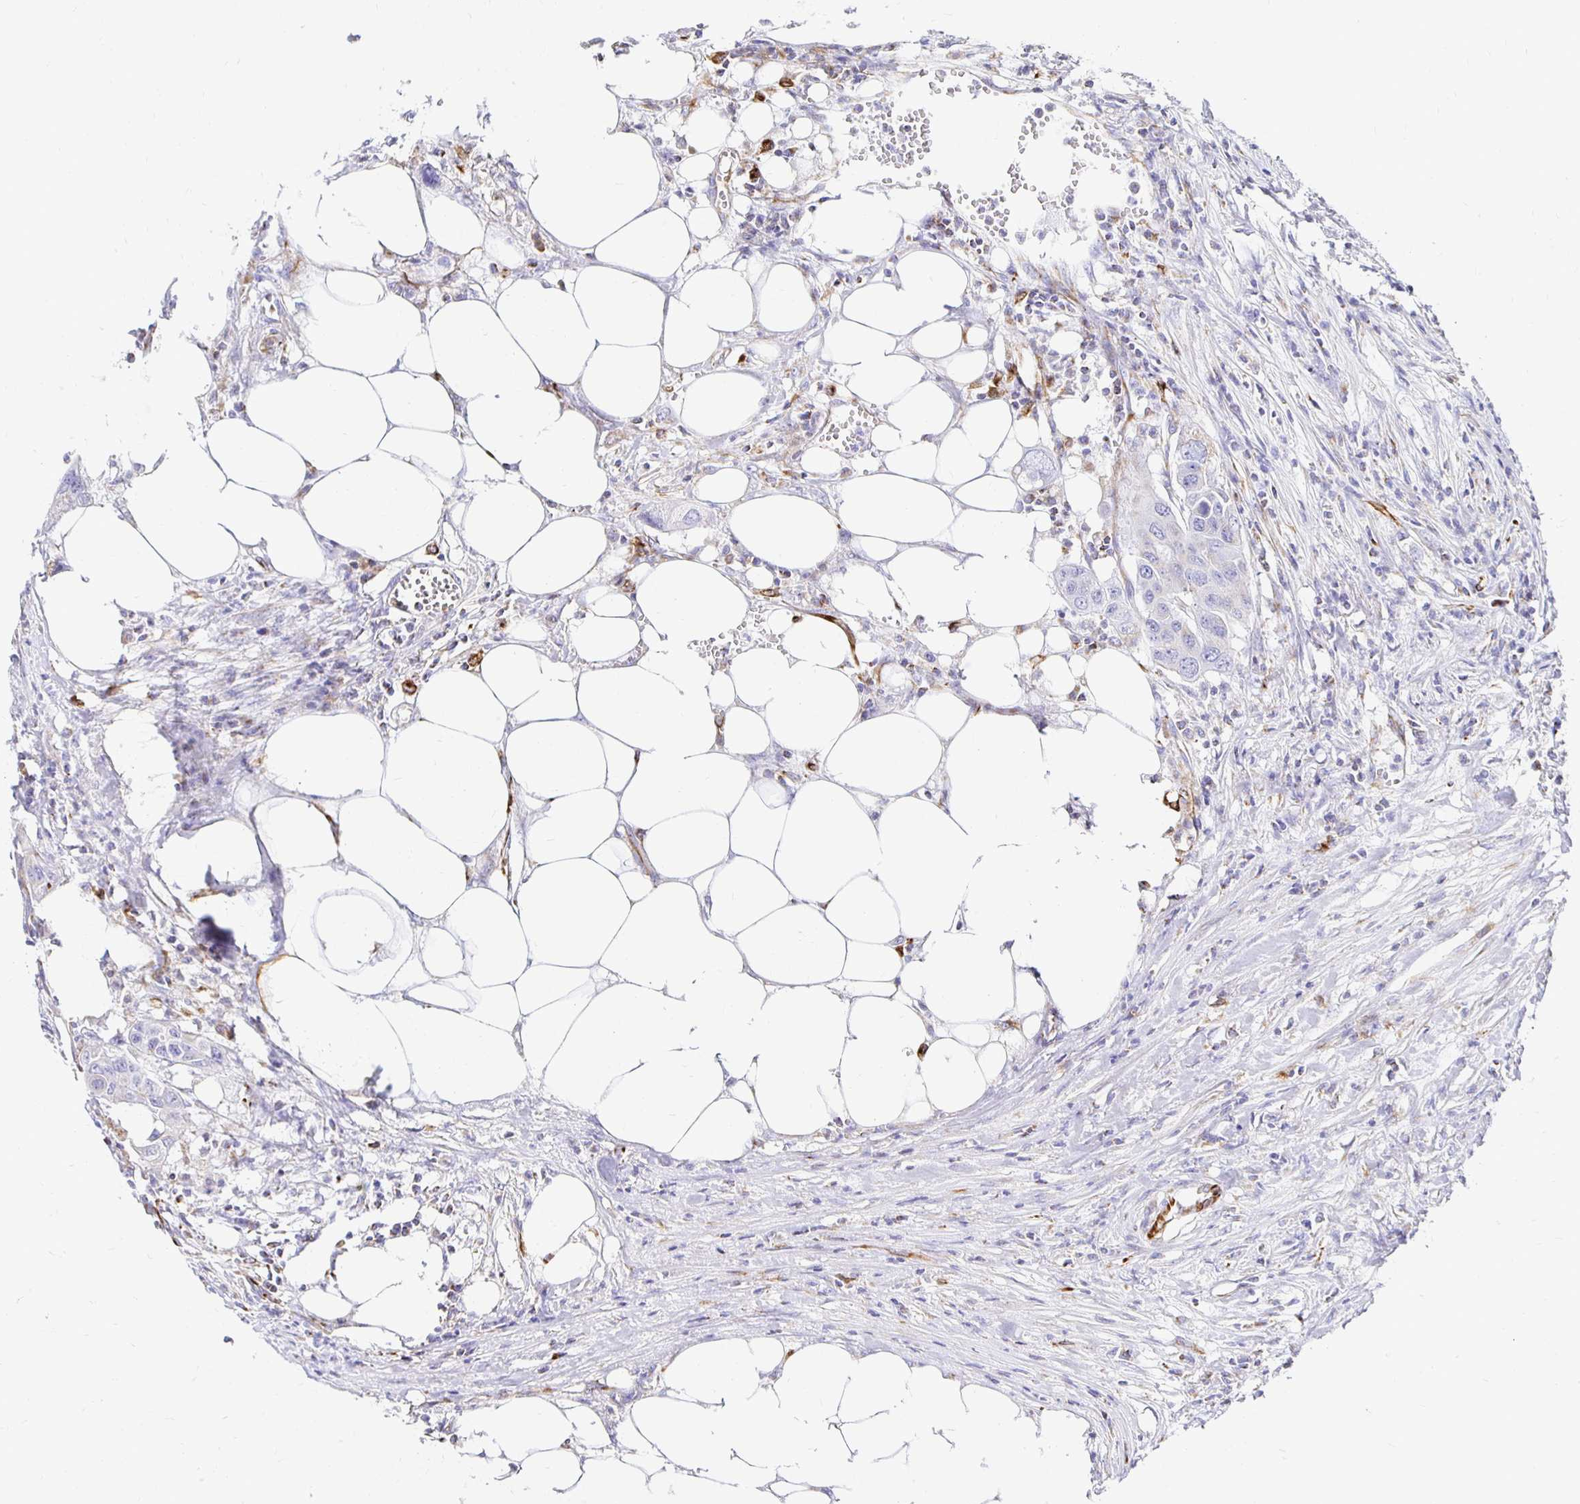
{"staining": {"intensity": "negative", "quantity": "none", "location": "none"}, "tissue": "colorectal cancer", "cell_type": "Tumor cells", "image_type": "cancer", "snomed": [{"axis": "morphology", "description": "Adenocarcinoma, NOS"}, {"axis": "topography", "description": "Colon"}], "caption": "IHC image of human colorectal cancer stained for a protein (brown), which reveals no positivity in tumor cells. (DAB (3,3'-diaminobenzidine) immunohistochemistry with hematoxylin counter stain).", "gene": "PLAAT2", "patient": {"sex": "male", "age": 77}}